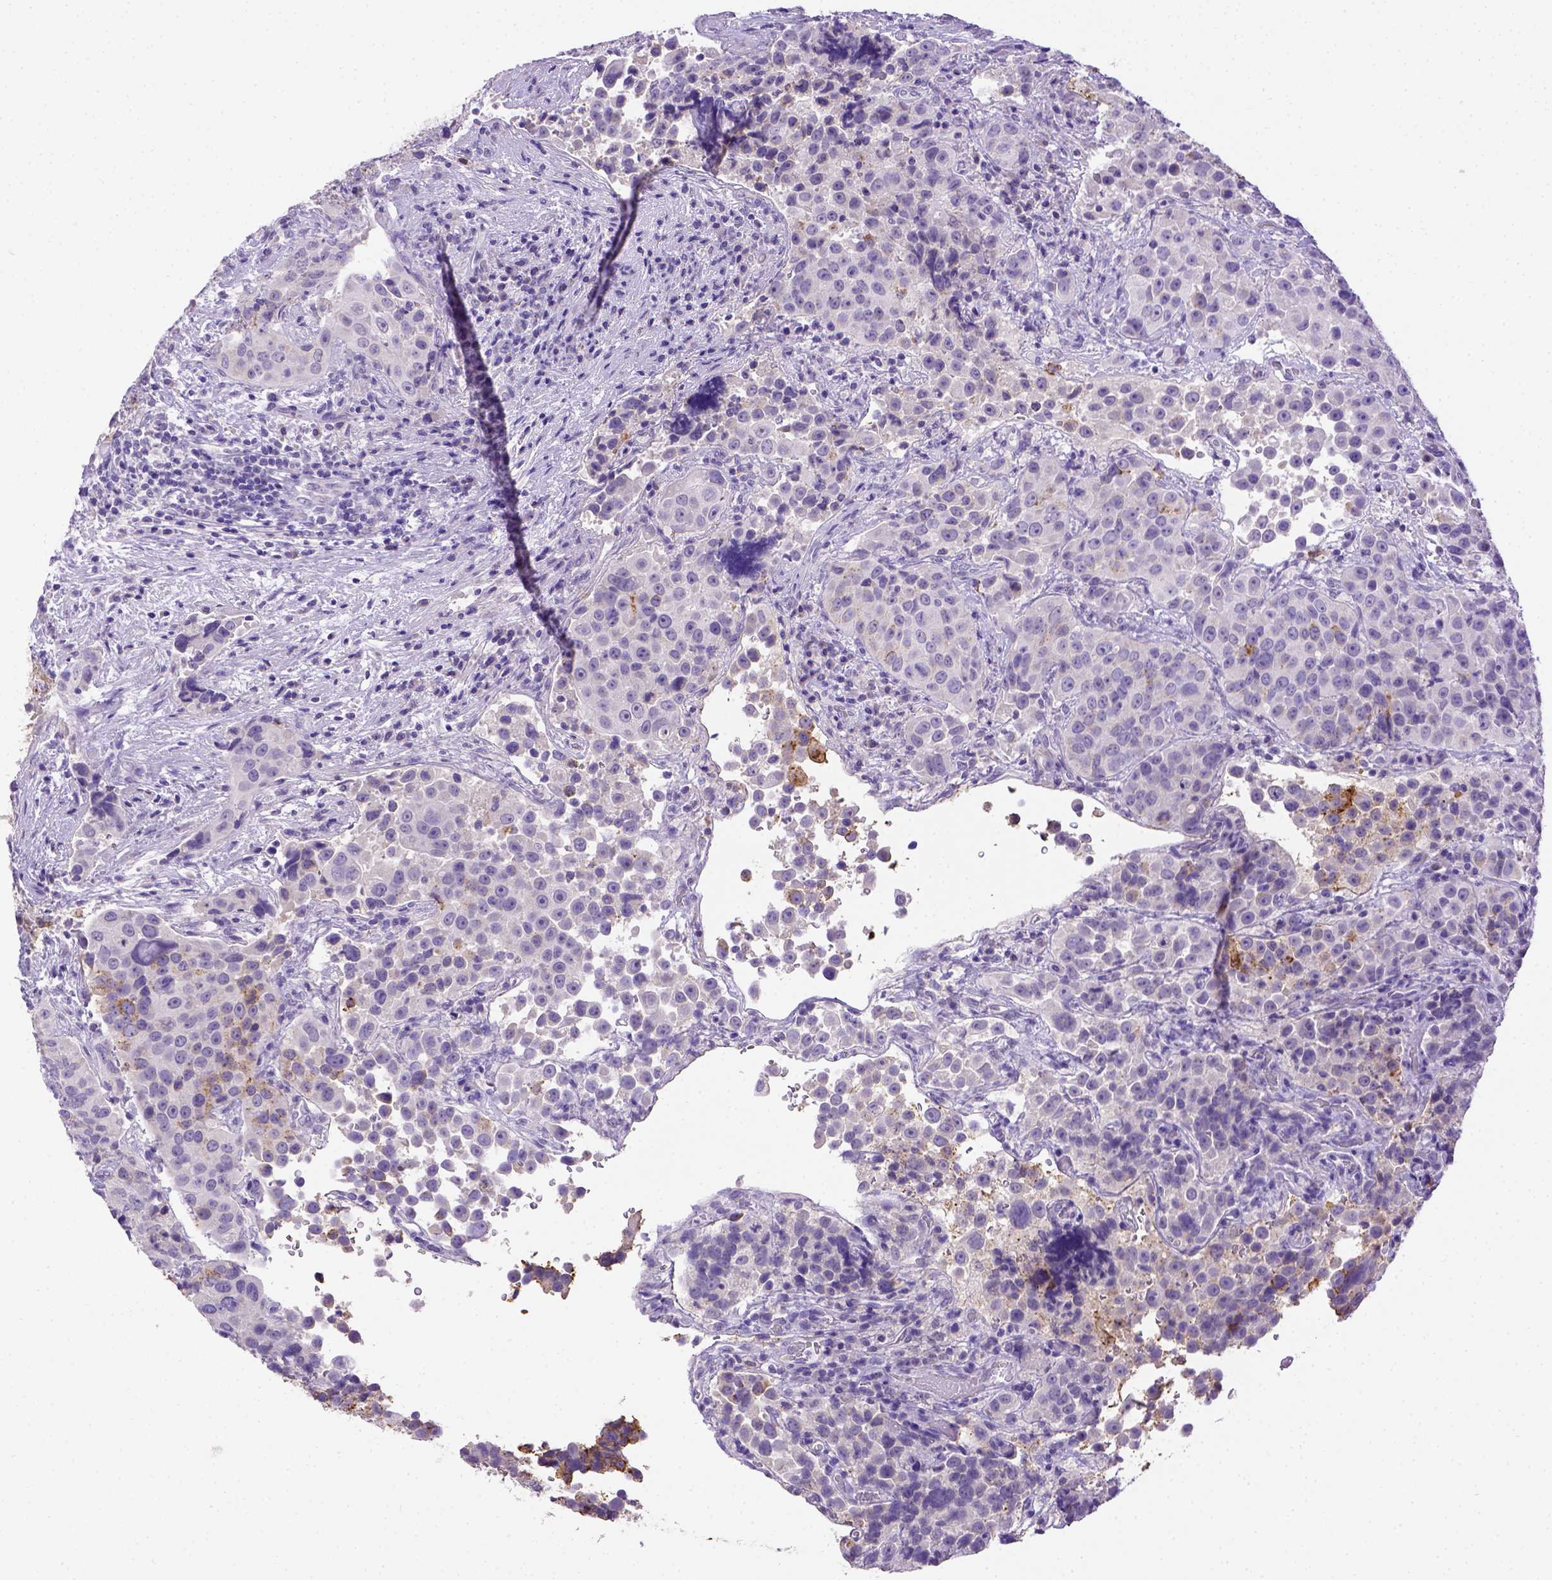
{"staining": {"intensity": "negative", "quantity": "none", "location": "none"}, "tissue": "urothelial cancer", "cell_type": "Tumor cells", "image_type": "cancer", "snomed": [{"axis": "morphology", "description": "Urothelial carcinoma, NOS"}, {"axis": "topography", "description": "Urinary bladder"}], "caption": "DAB immunohistochemical staining of transitional cell carcinoma exhibits no significant staining in tumor cells.", "gene": "B3GAT1", "patient": {"sex": "male", "age": 52}}